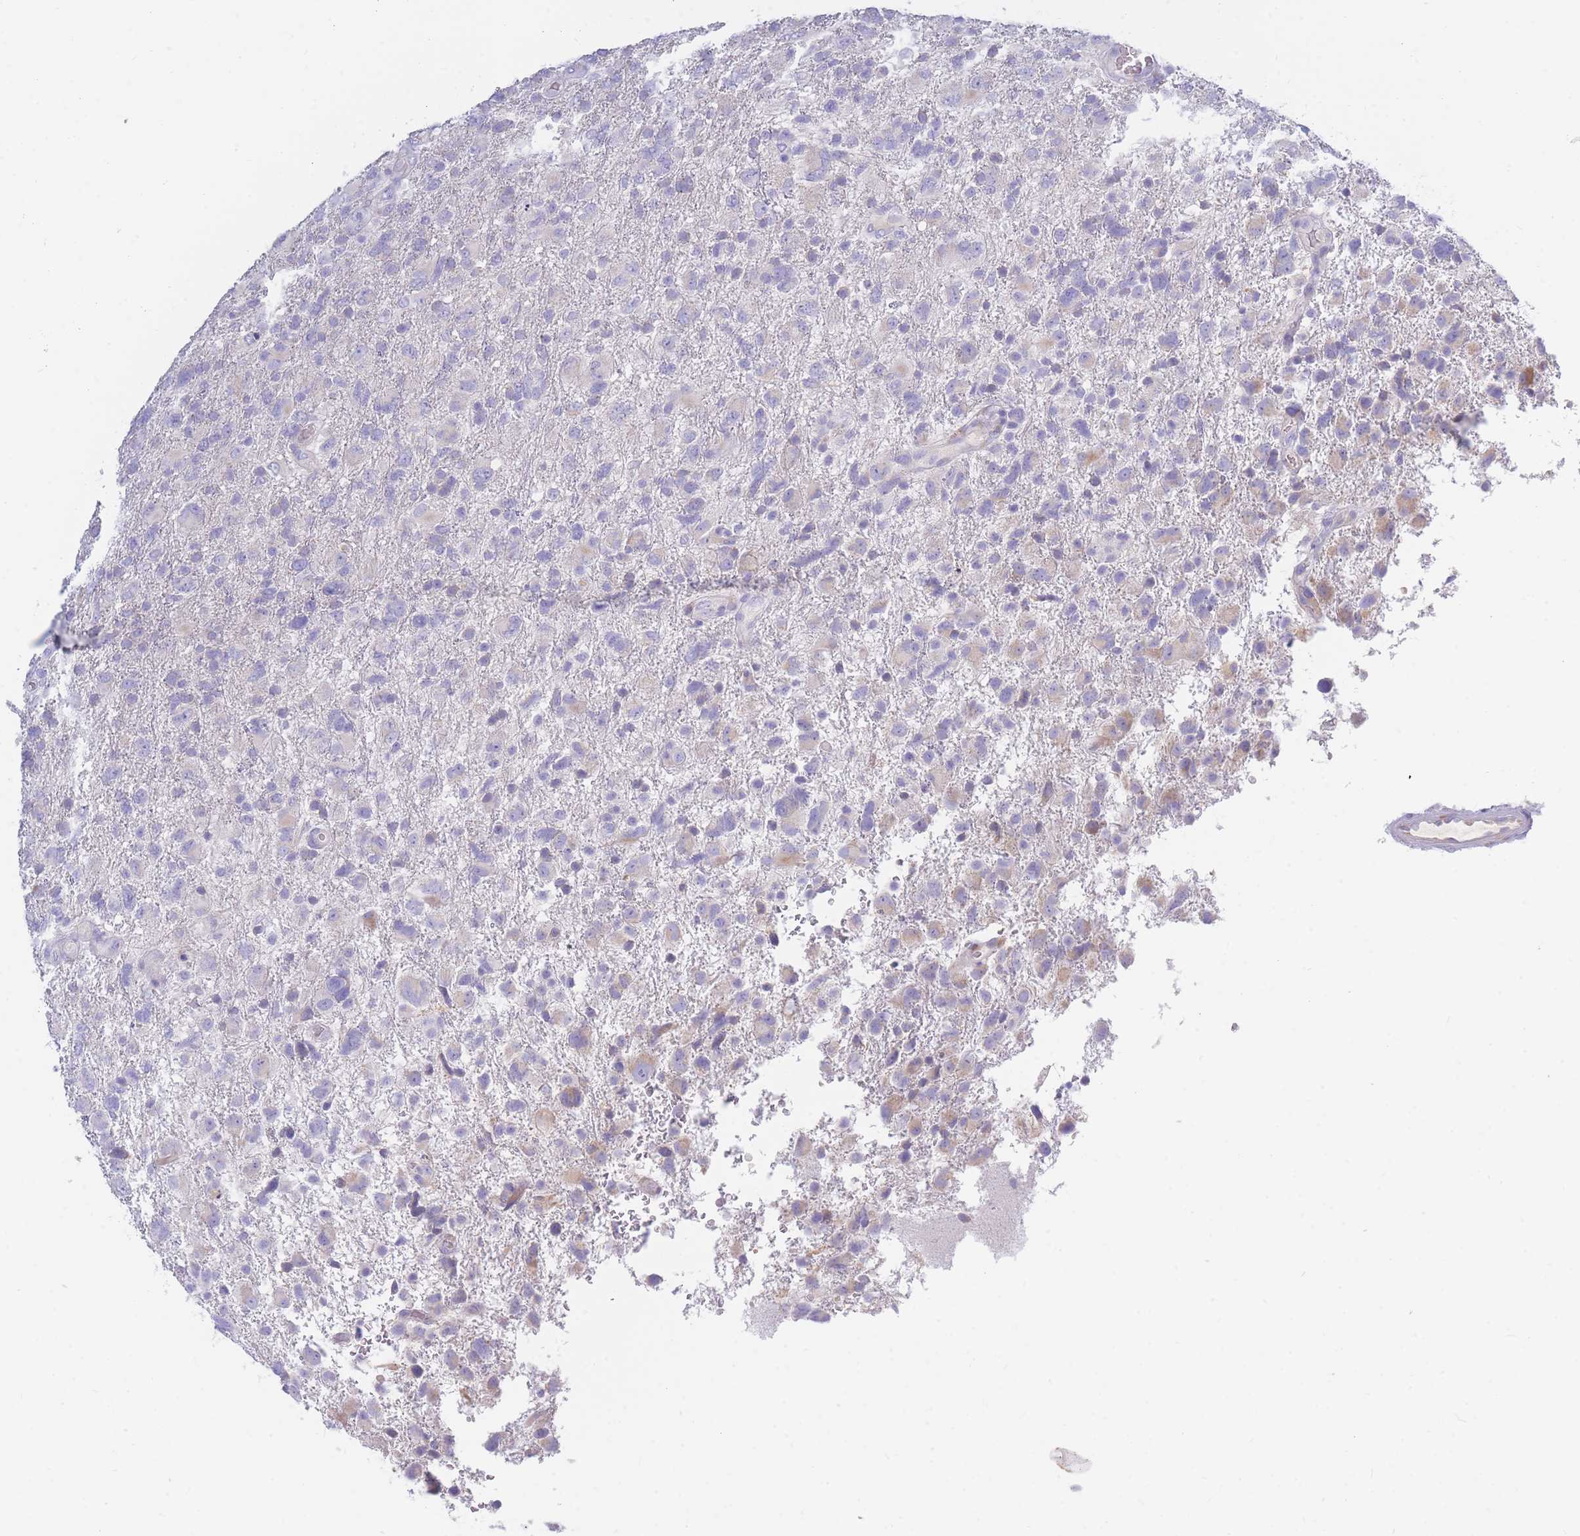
{"staining": {"intensity": "negative", "quantity": "none", "location": "none"}, "tissue": "glioma", "cell_type": "Tumor cells", "image_type": "cancer", "snomed": [{"axis": "morphology", "description": "Glioma, malignant, High grade"}, {"axis": "topography", "description": "Brain"}], "caption": "Immunohistochemistry (IHC) of human high-grade glioma (malignant) reveals no staining in tumor cells. The staining is performed using DAB (3,3'-diaminobenzidine) brown chromogen with nuclei counter-stained in using hematoxylin.", "gene": "TPSD1", "patient": {"sex": "male", "age": 61}}